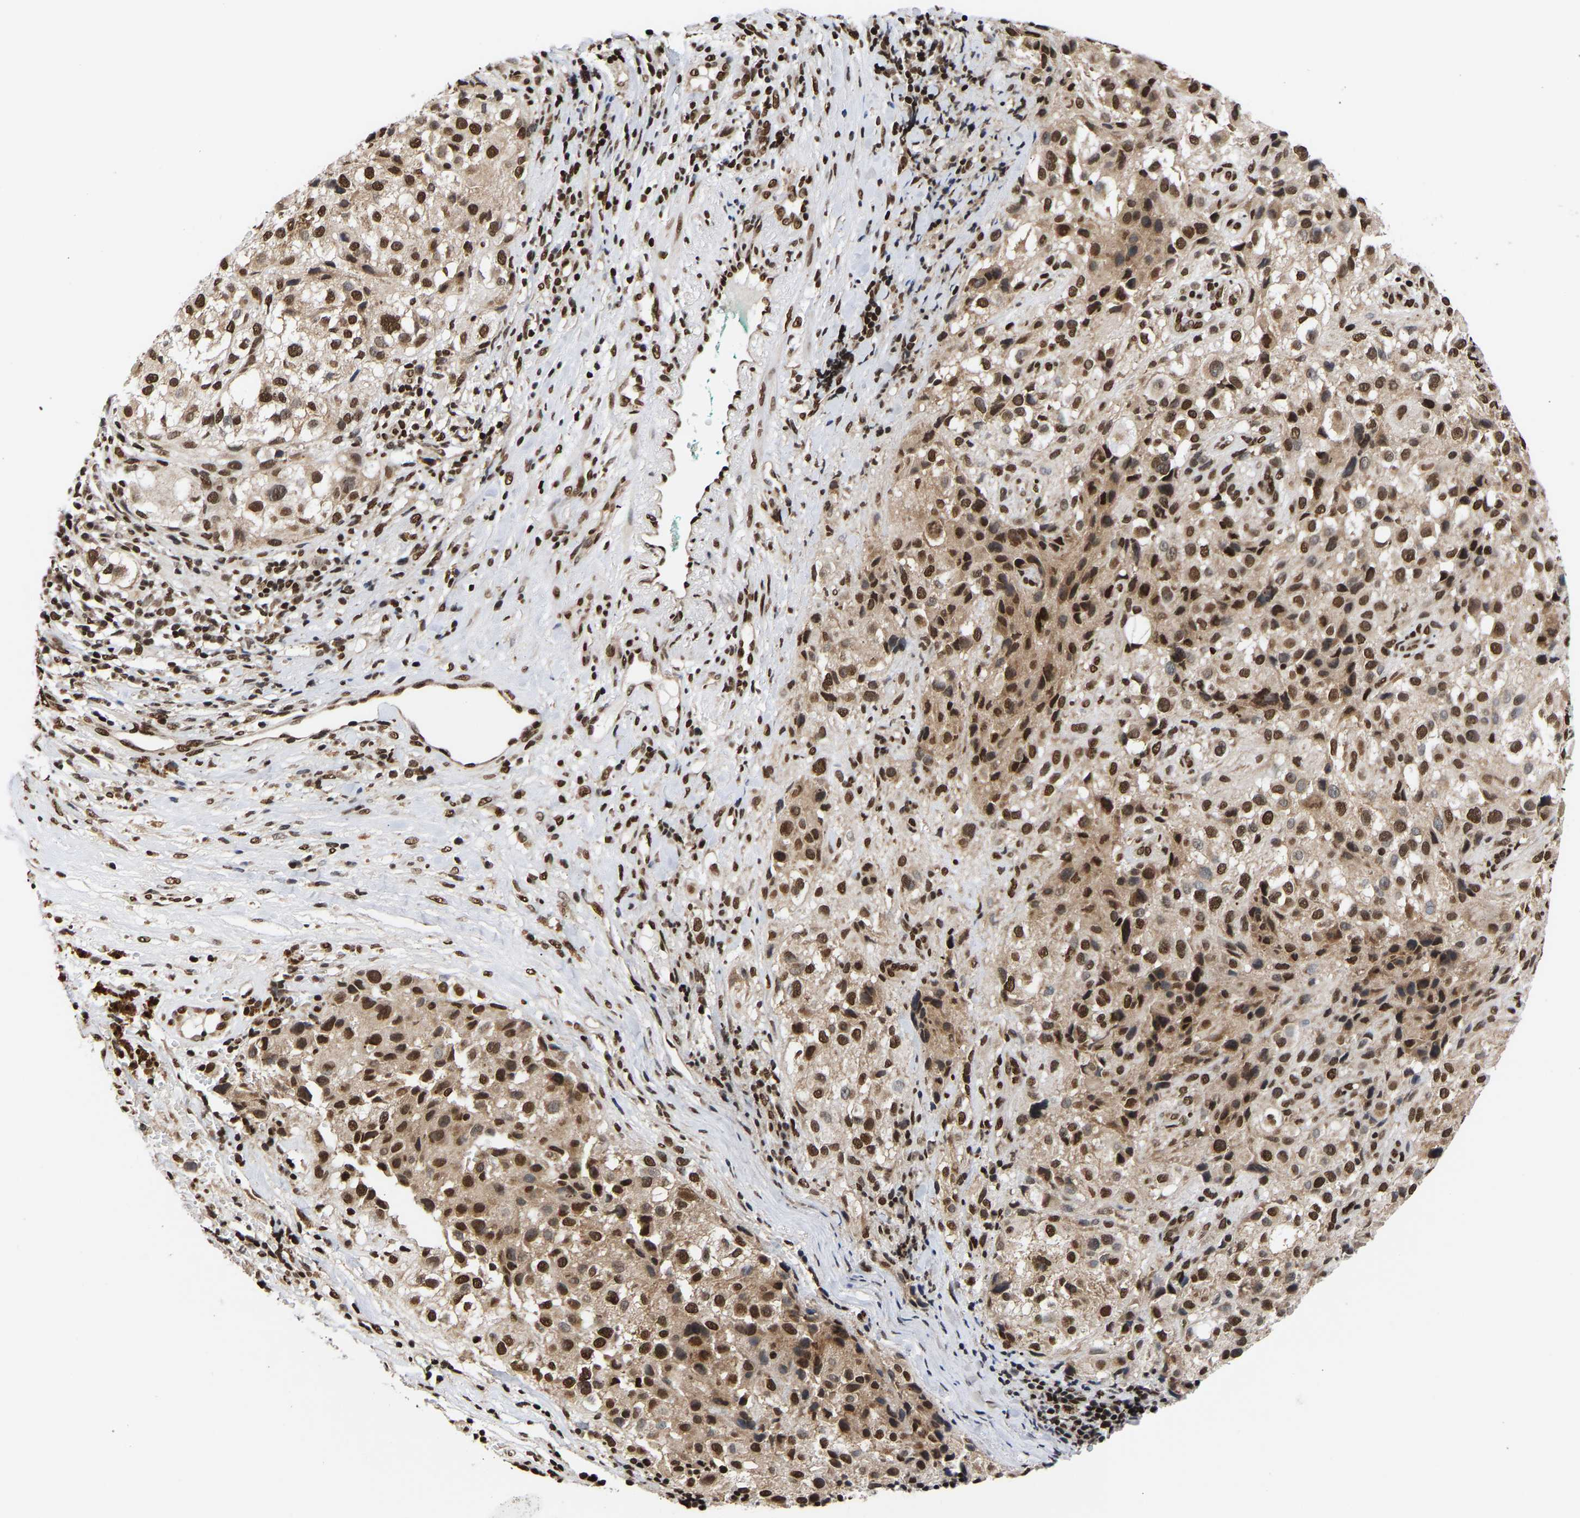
{"staining": {"intensity": "strong", "quantity": ">75%", "location": "cytoplasmic/membranous,nuclear"}, "tissue": "melanoma", "cell_type": "Tumor cells", "image_type": "cancer", "snomed": [{"axis": "morphology", "description": "Necrosis, NOS"}, {"axis": "morphology", "description": "Malignant melanoma, NOS"}, {"axis": "topography", "description": "Skin"}], "caption": "Protein staining of melanoma tissue displays strong cytoplasmic/membranous and nuclear staining in about >75% of tumor cells.", "gene": "PSIP1", "patient": {"sex": "female", "age": 87}}